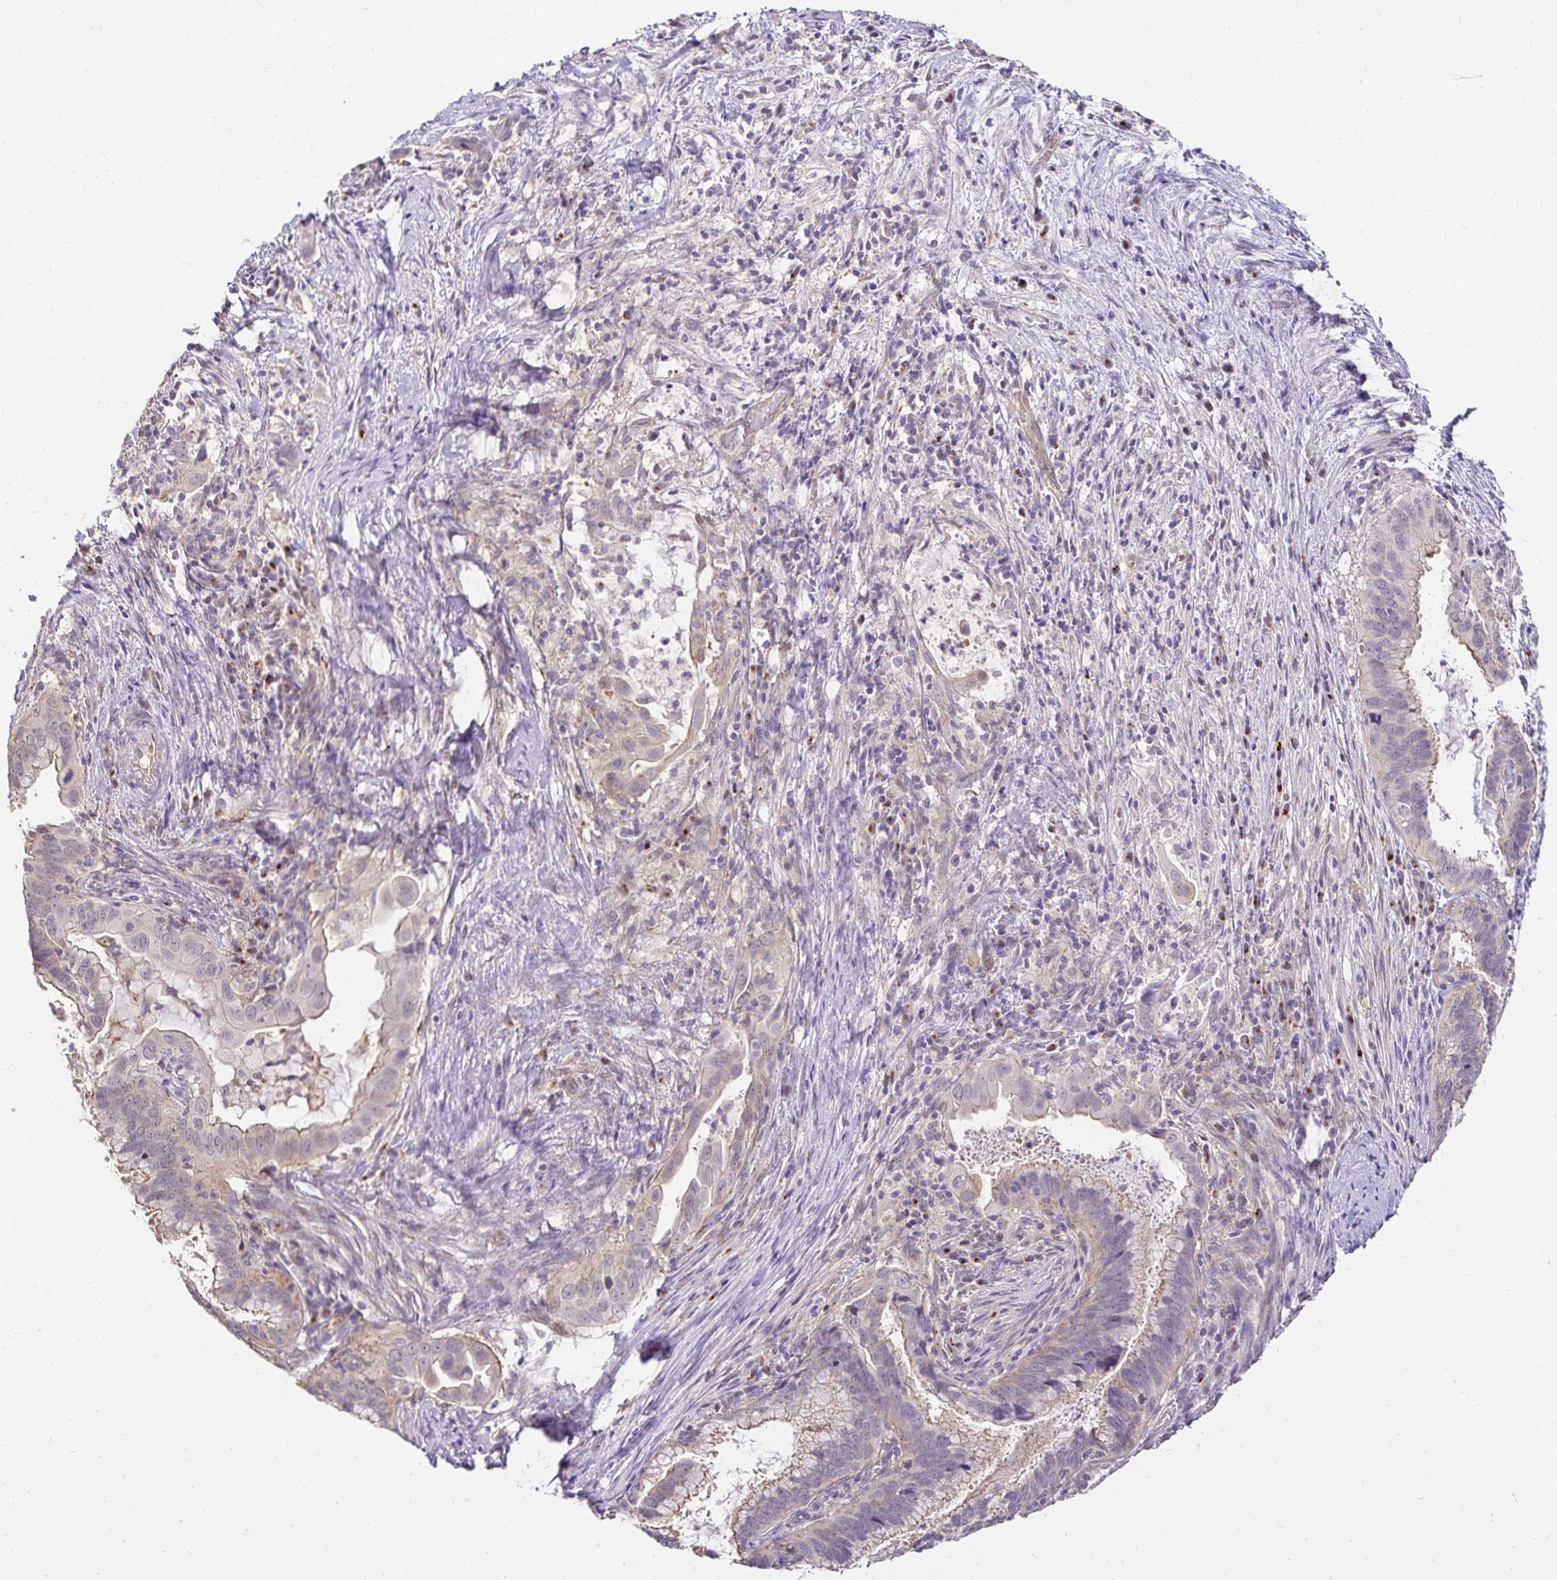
{"staining": {"intensity": "weak", "quantity": "25%-75%", "location": "cytoplasmic/membranous"}, "tissue": "cervical cancer", "cell_type": "Tumor cells", "image_type": "cancer", "snomed": [{"axis": "morphology", "description": "Adenocarcinoma, NOS"}, {"axis": "topography", "description": "Cervix"}], "caption": "Protein expression analysis of adenocarcinoma (cervical) demonstrates weak cytoplasmic/membranous staining in about 25%-75% of tumor cells.", "gene": "SLC9A1", "patient": {"sex": "female", "age": 56}}